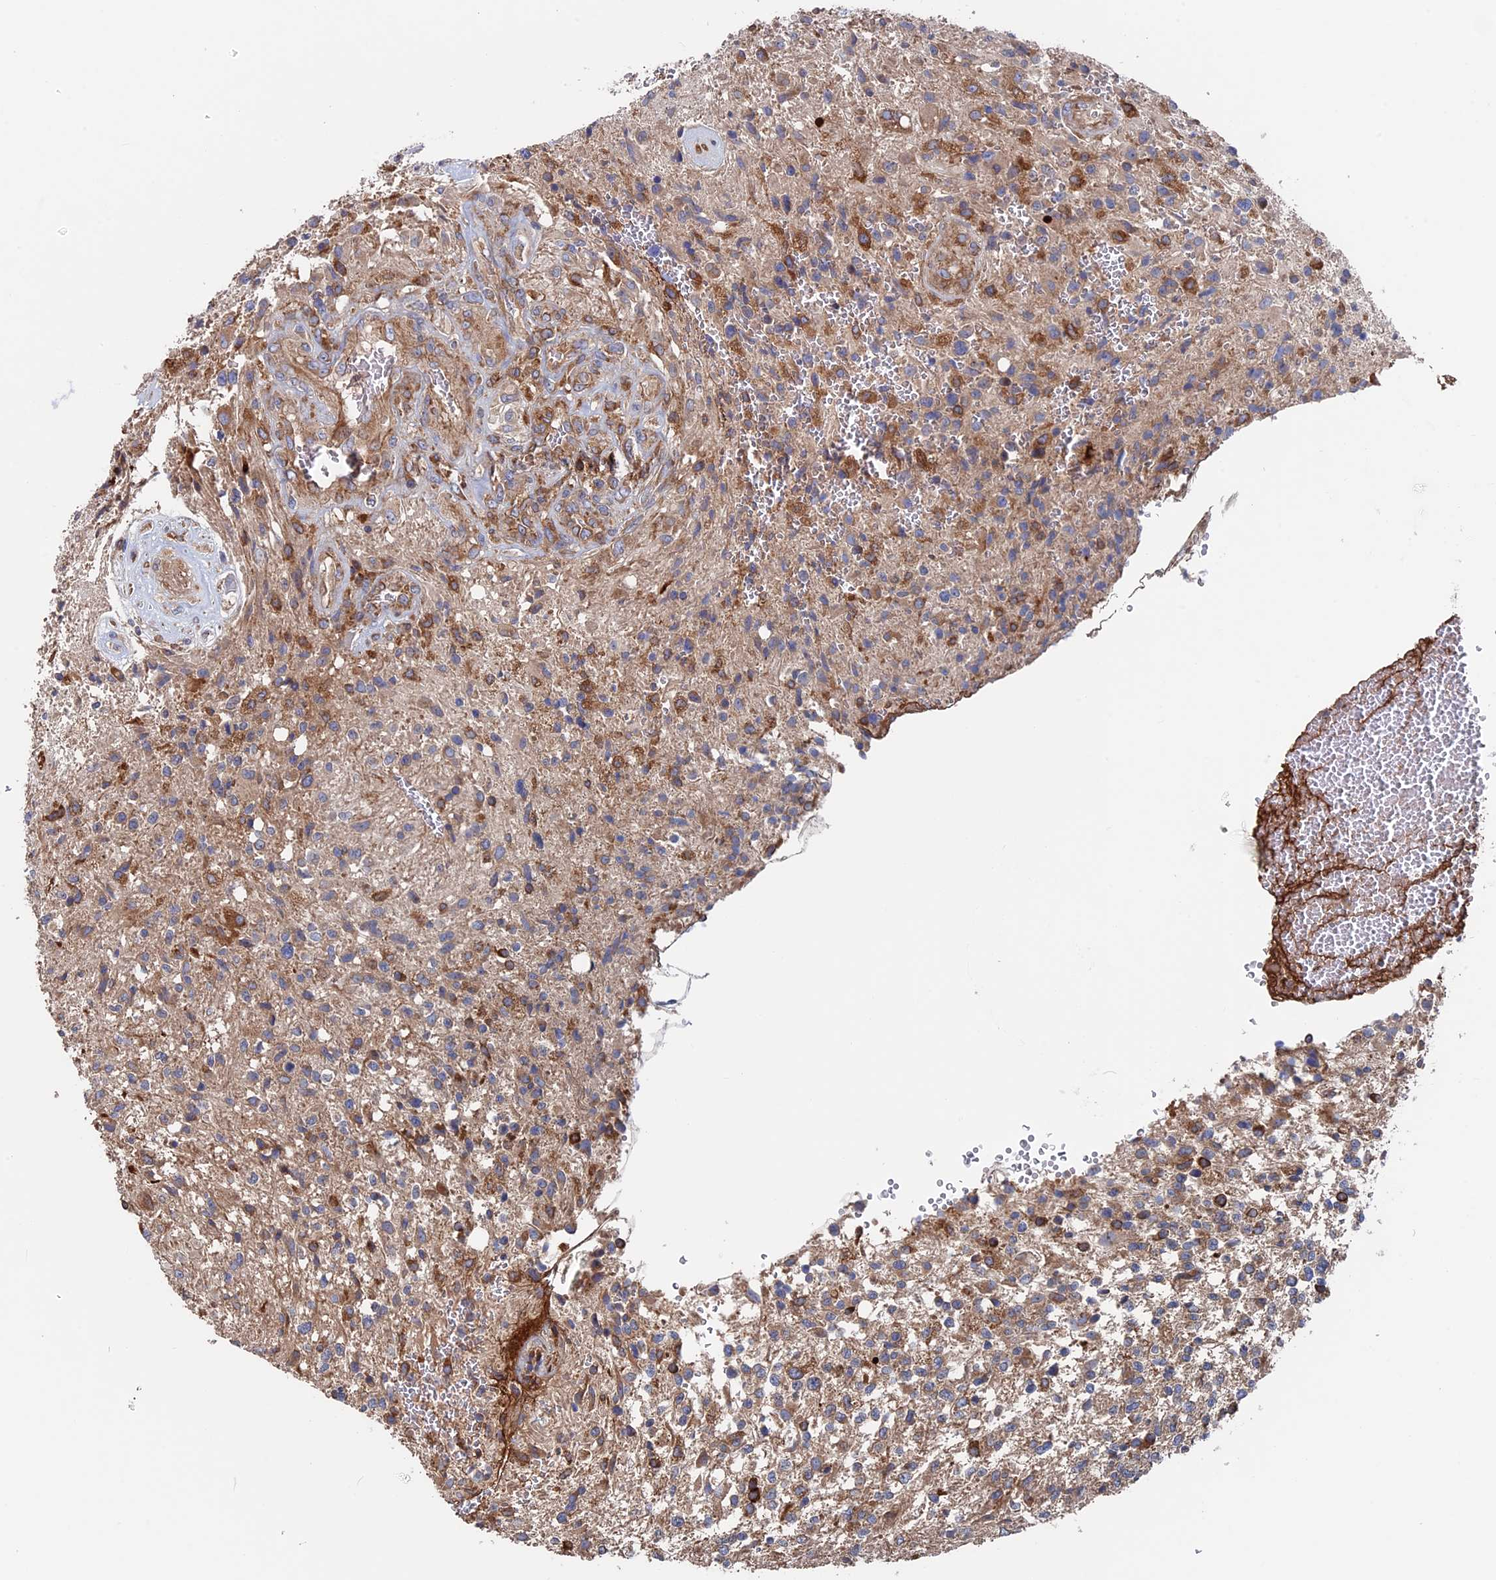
{"staining": {"intensity": "moderate", "quantity": "<25%", "location": "cytoplasmic/membranous"}, "tissue": "glioma", "cell_type": "Tumor cells", "image_type": "cancer", "snomed": [{"axis": "morphology", "description": "Glioma, malignant, High grade"}, {"axis": "topography", "description": "Brain"}], "caption": "Tumor cells show low levels of moderate cytoplasmic/membranous staining in about <25% of cells in malignant glioma (high-grade).", "gene": "DNAJC3", "patient": {"sex": "male", "age": 56}}